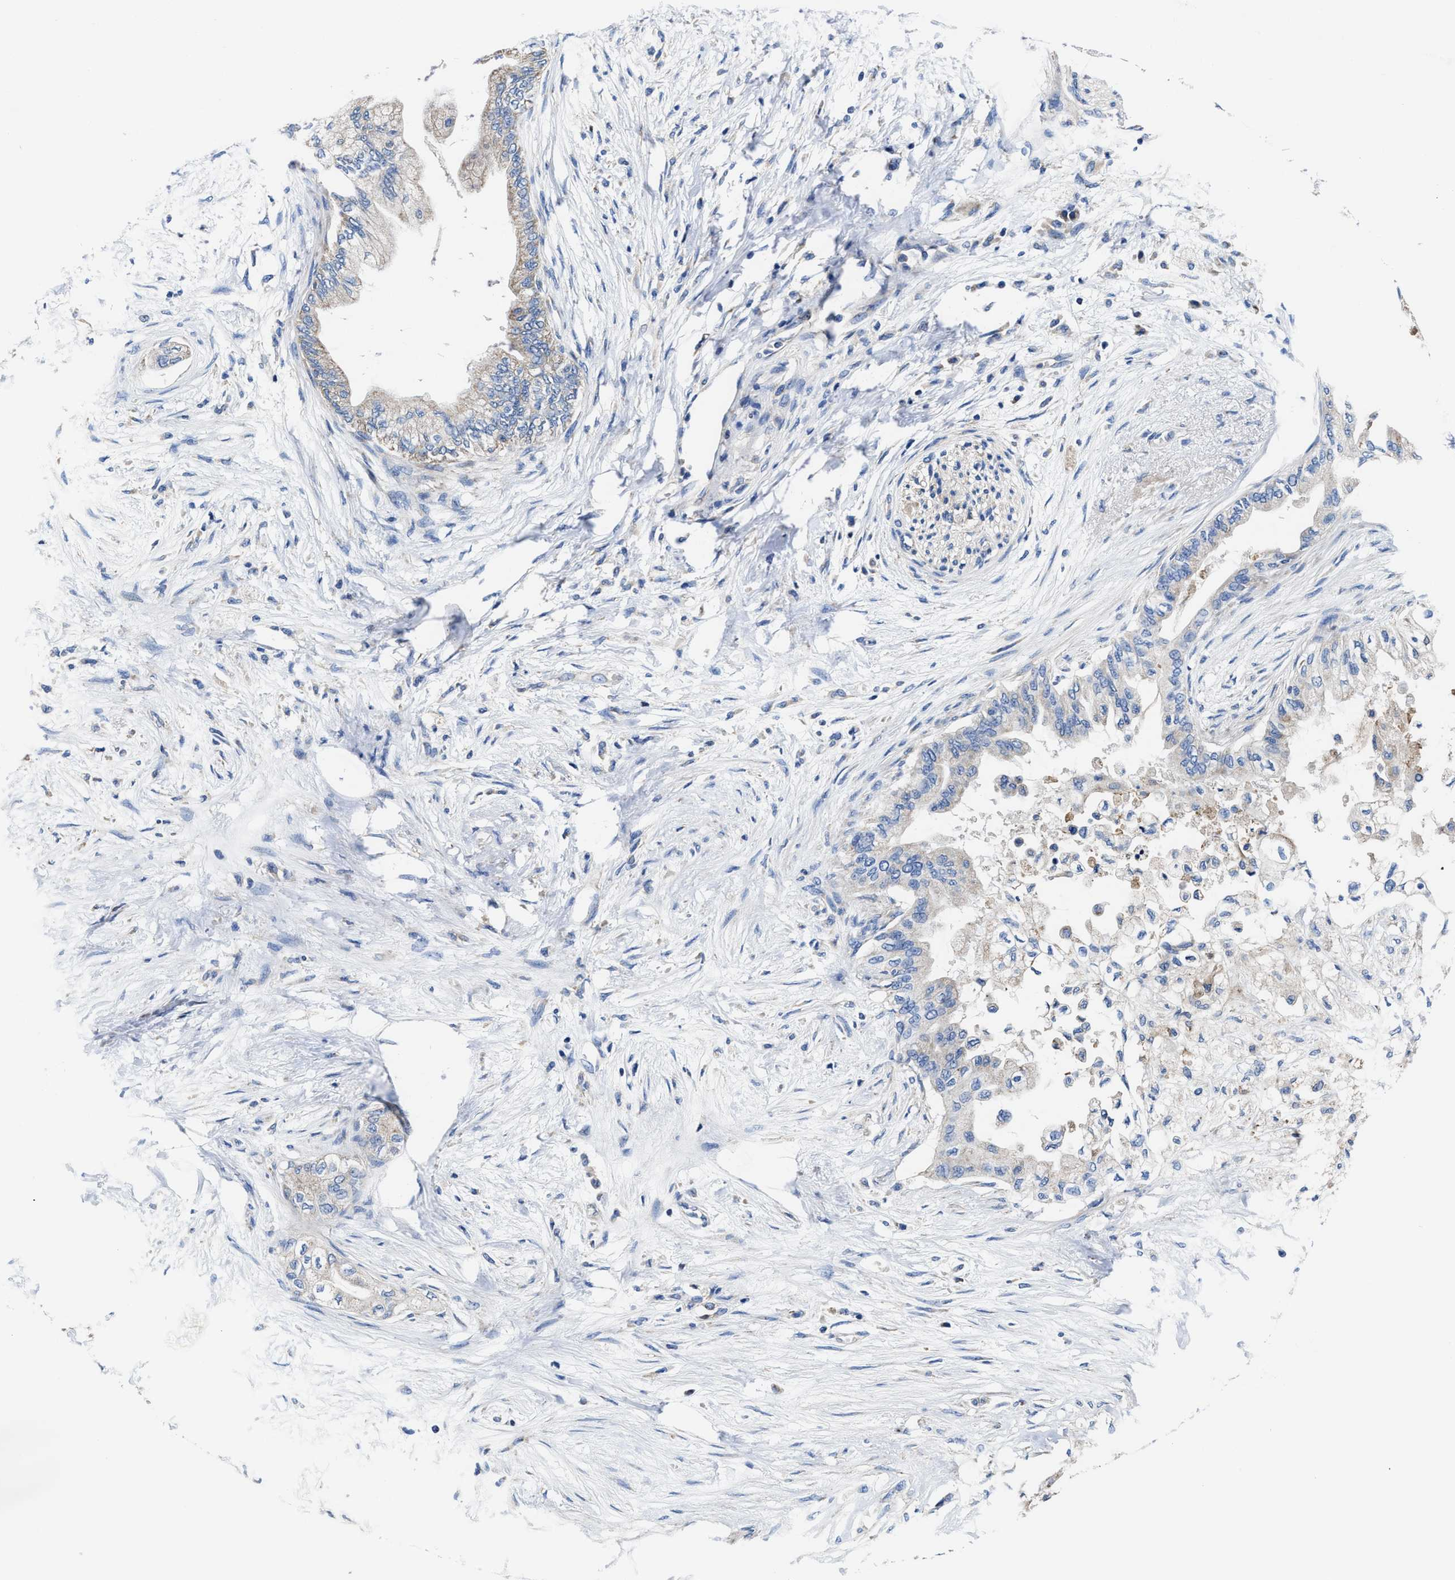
{"staining": {"intensity": "negative", "quantity": "none", "location": "none"}, "tissue": "pancreatic cancer", "cell_type": "Tumor cells", "image_type": "cancer", "snomed": [{"axis": "morphology", "description": "Normal tissue, NOS"}, {"axis": "morphology", "description": "Adenocarcinoma, NOS"}, {"axis": "topography", "description": "Pancreas"}, {"axis": "topography", "description": "Duodenum"}], "caption": "DAB immunohistochemical staining of human pancreatic cancer displays no significant staining in tumor cells.", "gene": "TMEM30A", "patient": {"sex": "female", "age": 60}}